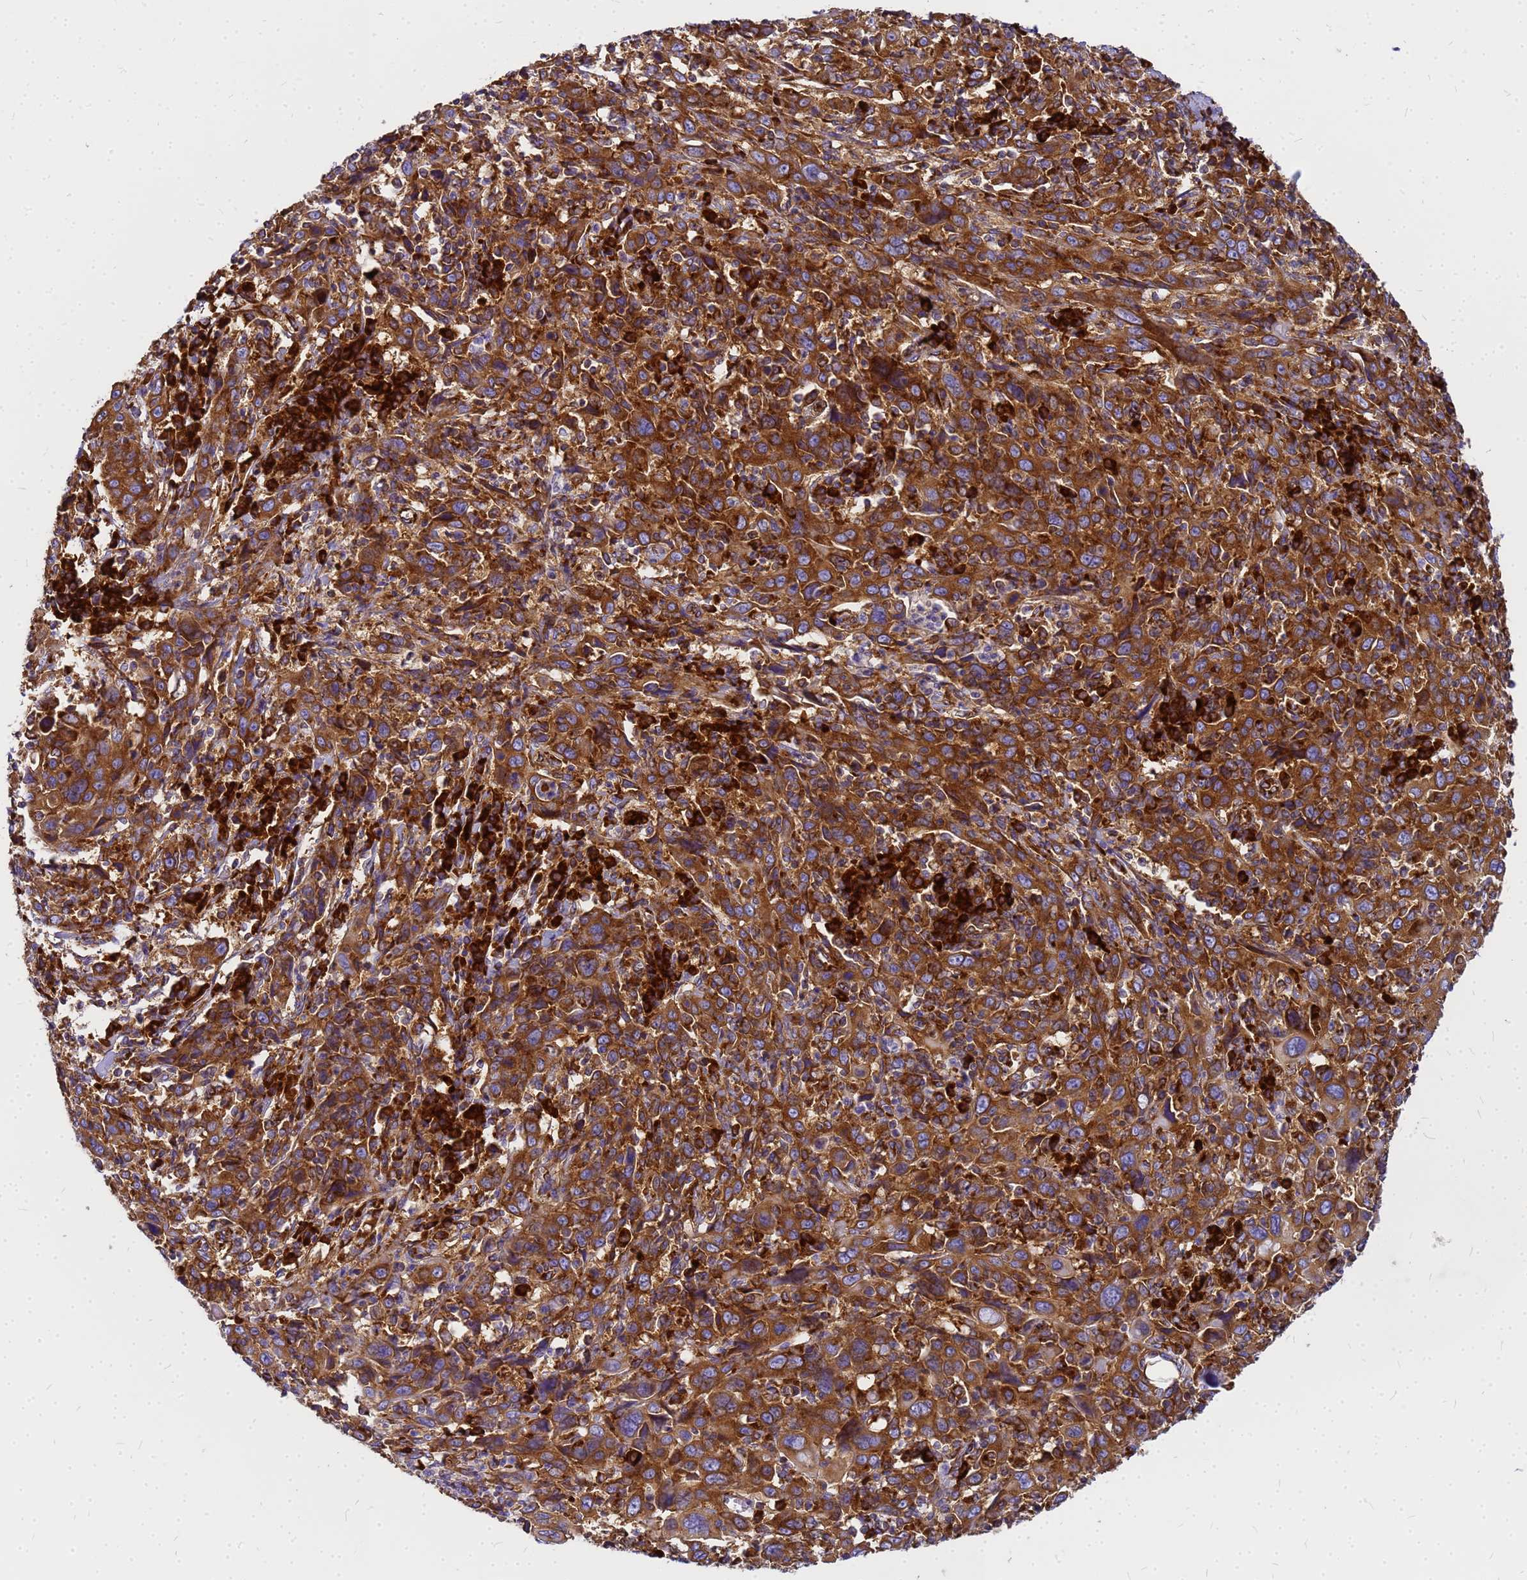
{"staining": {"intensity": "strong", "quantity": ">75%", "location": "cytoplasmic/membranous"}, "tissue": "cervical cancer", "cell_type": "Tumor cells", "image_type": "cancer", "snomed": [{"axis": "morphology", "description": "Squamous cell carcinoma, NOS"}, {"axis": "topography", "description": "Cervix"}], "caption": "Protein staining reveals strong cytoplasmic/membranous staining in approximately >75% of tumor cells in cervical squamous cell carcinoma.", "gene": "EEF1D", "patient": {"sex": "female", "age": 46}}